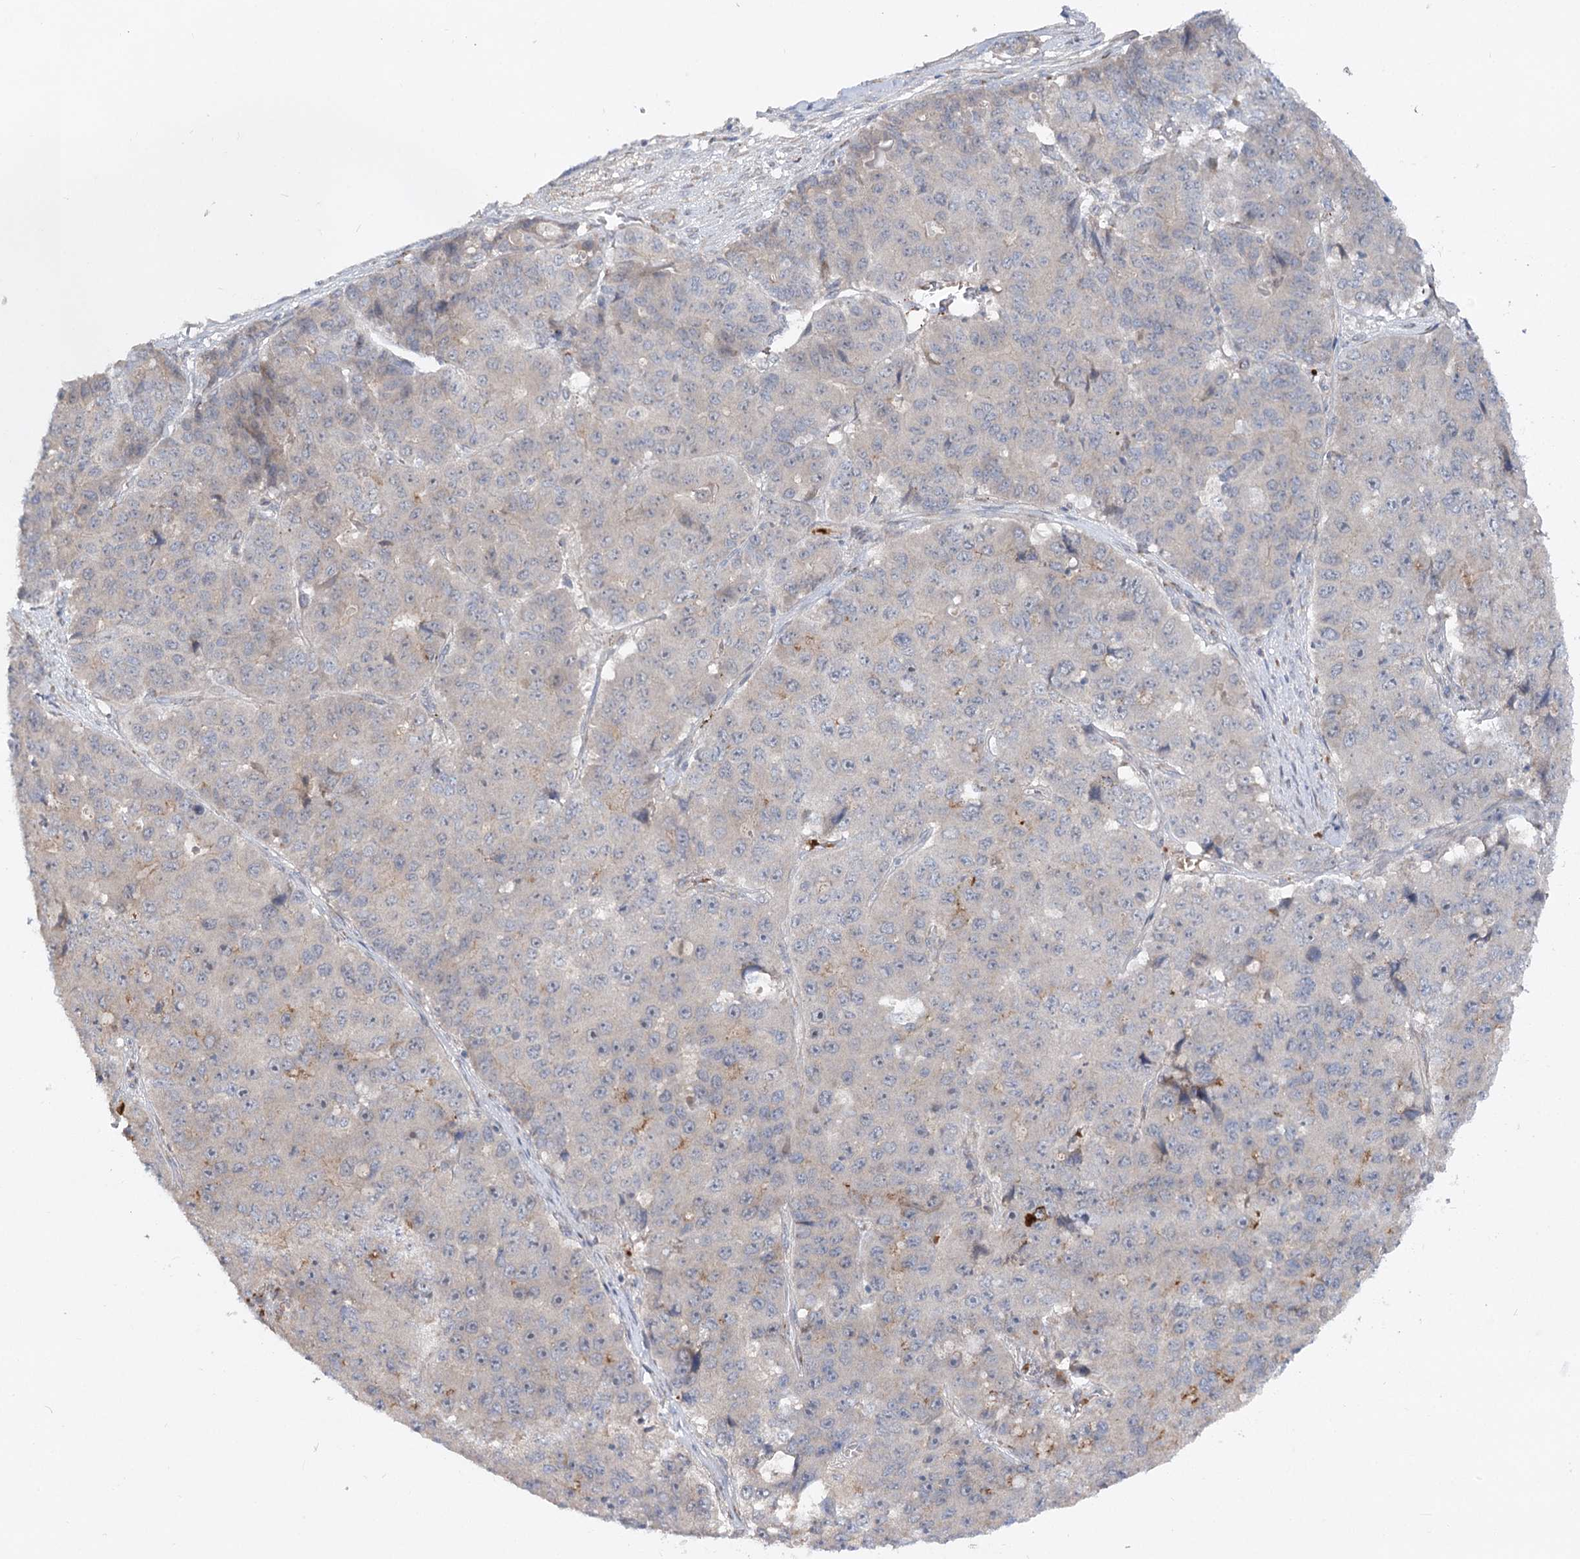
{"staining": {"intensity": "negative", "quantity": "none", "location": "none"}, "tissue": "pancreatic cancer", "cell_type": "Tumor cells", "image_type": "cancer", "snomed": [{"axis": "morphology", "description": "Adenocarcinoma, NOS"}, {"axis": "topography", "description": "Pancreas"}], "caption": "Immunohistochemical staining of human pancreatic cancer (adenocarcinoma) reveals no significant staining in tumor cells.", "gene": "FGF19", "patient": {"sex": "male", "age": 50}}